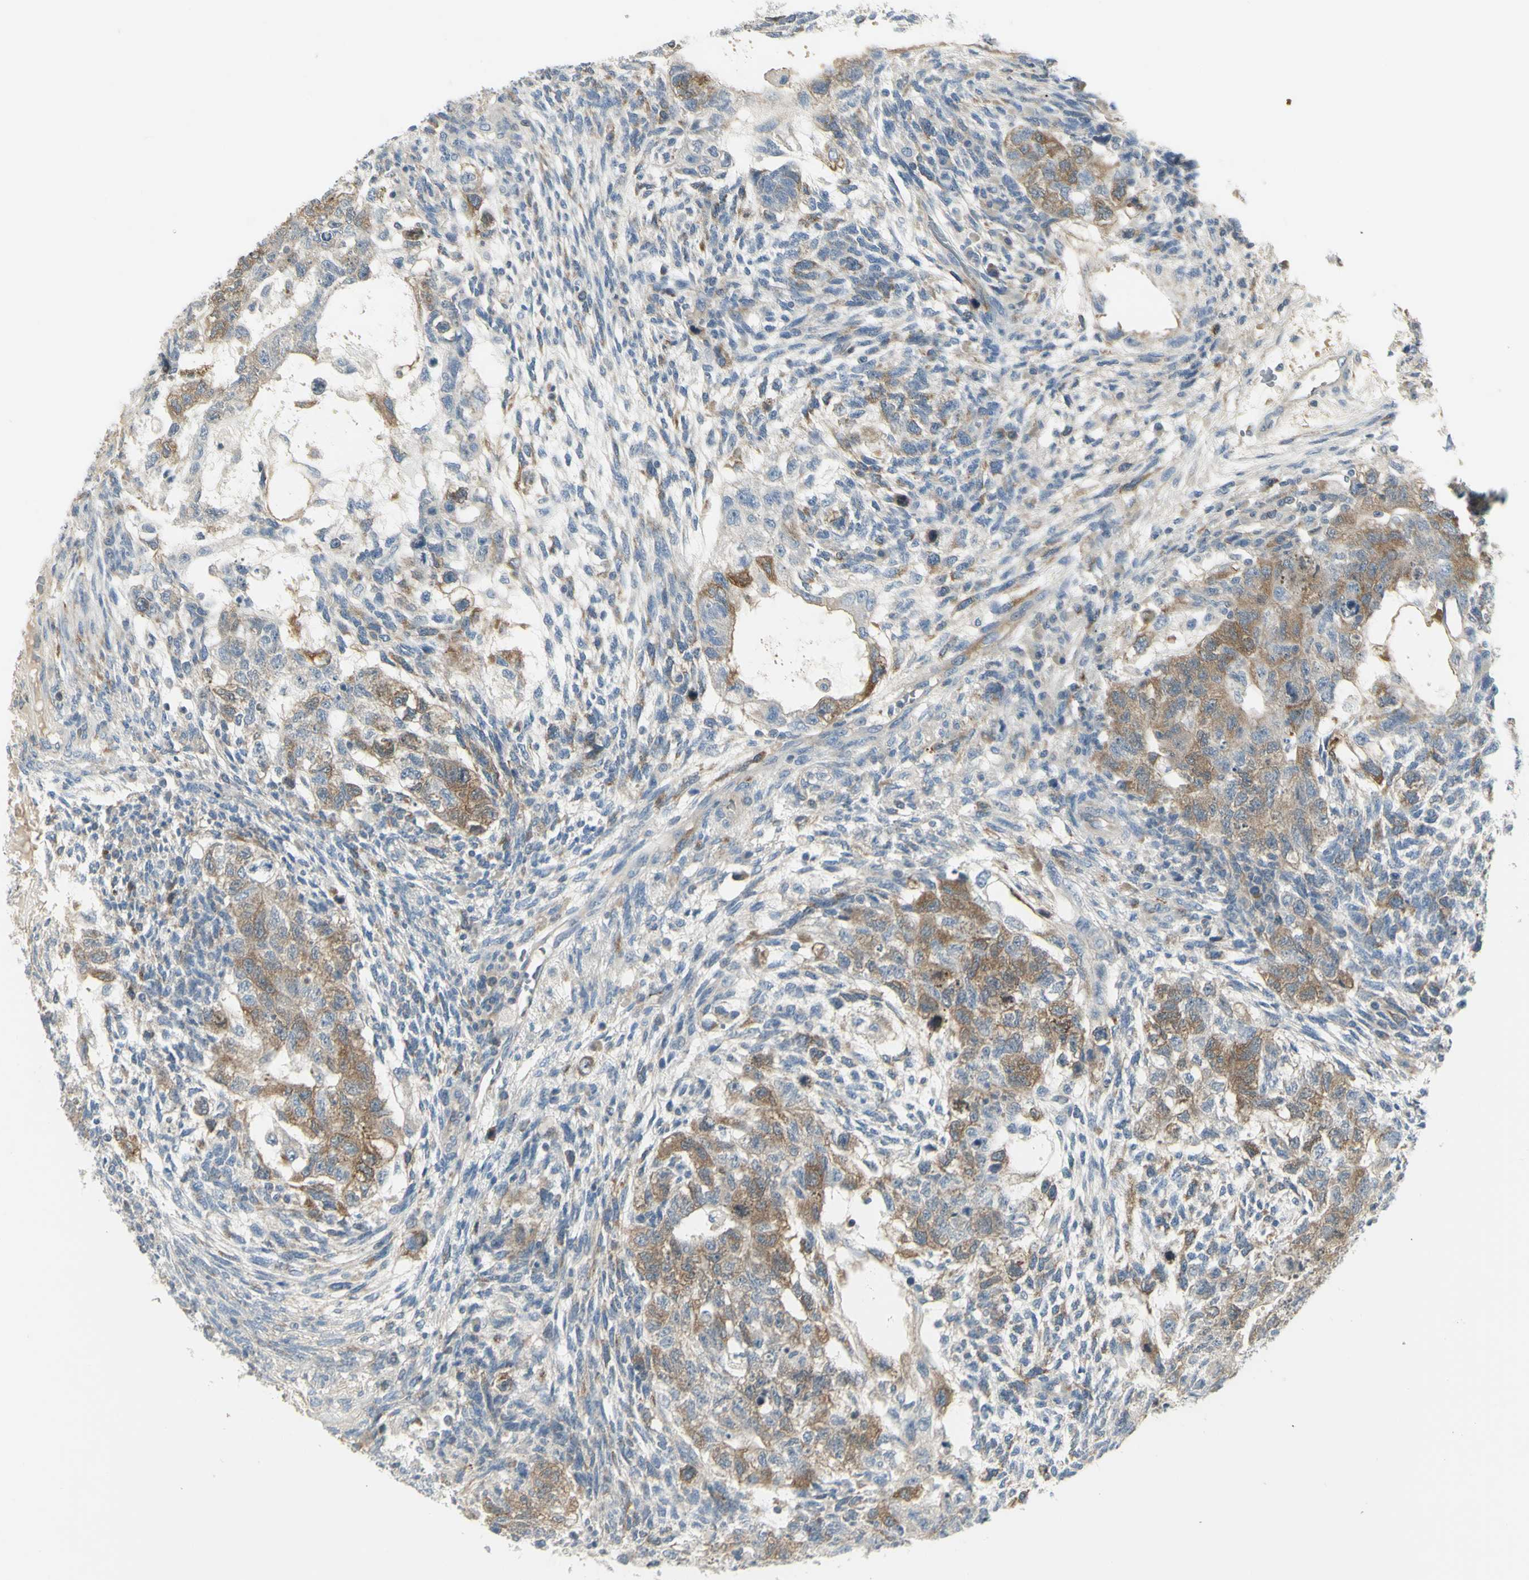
{"staining": {"intensity": "moderate", "quantity": ">75%", "location": "cytoplasmic/membranous"}, "tissue": "testis cancer", "cell_type": "Tumor cells", "image_type": "cancer", "snomed": [{"axis": "morphology", "description": "Normal tissue, NOS"}, {"axis": "morphology", "description": "Carcinoma, Embryonal, NOS"}, {"axis": "topography", "description": "Testis"}], "caption": "The photomicrograph shows a brown stain indicating the presence of a protein in the cytoplasmic/membranous of tumor cells in testis cancer. (IHC, brightfield microscopy, high magnification).", "gene": "CCNB2", "patient": {"sex": "male", "age": 36}}